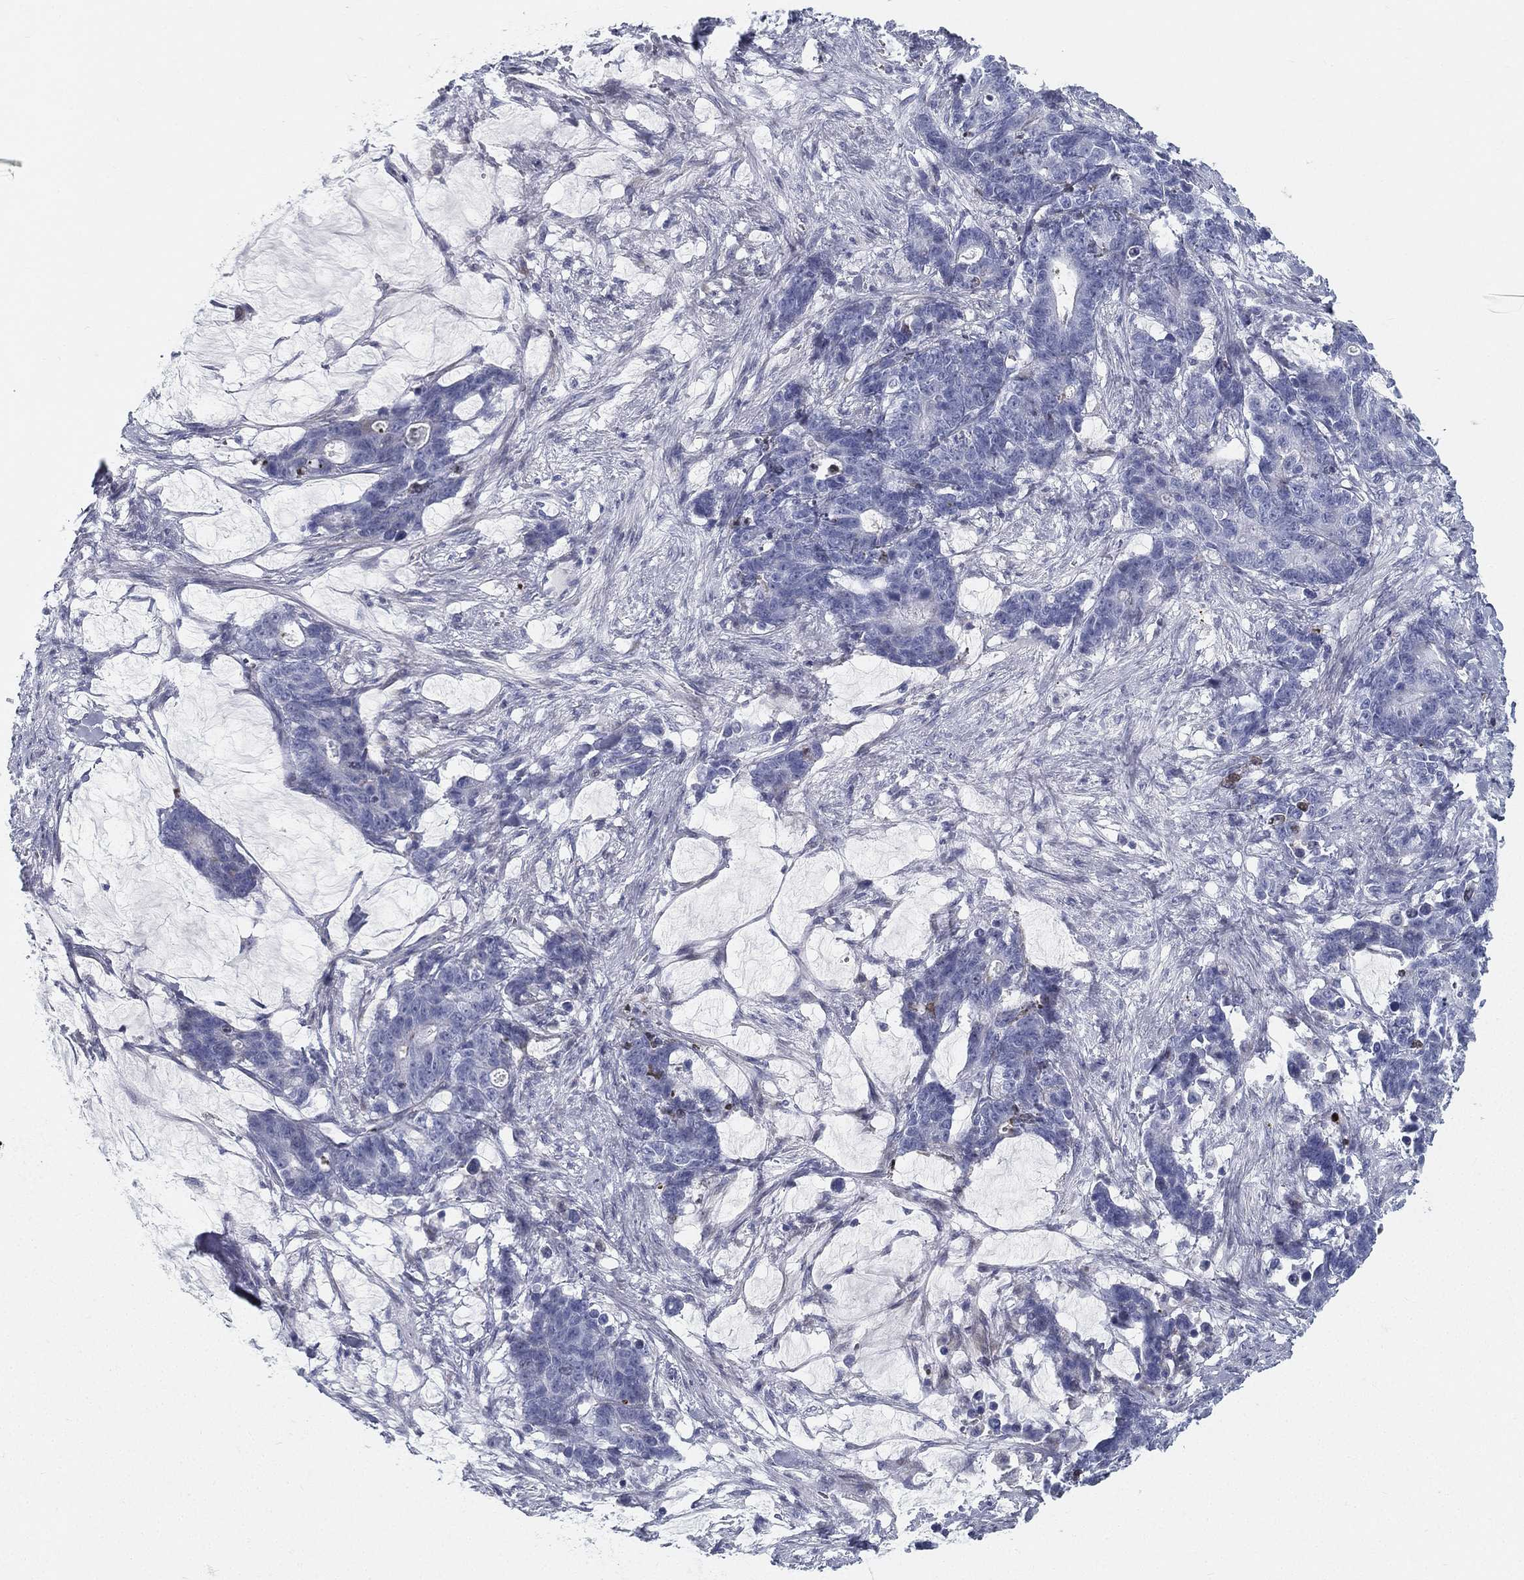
{"staining": {"intensity": "negative", "quantity": "none", "location": "none"}, "tissue": "stomach cancer", "cell_type": "Tumor cells", "image_type": "cancer", "snomed": [{"axis": "morphology", "description": "Normal tissue, NOS"}, {"axis": "morphology", "description": "Adenocarcinoma, NOS"}, {"axis": "topography", "description": "Stomach"}], "caption": "DAB (3,3'-diaminobenzidine) immunohistochemical staining of stomach cancer (adenocarcinoma) reveals no significant expression in tumor cells.", "gene": "SPPL2C", "patient": {"sex": "female", "age": 64}}